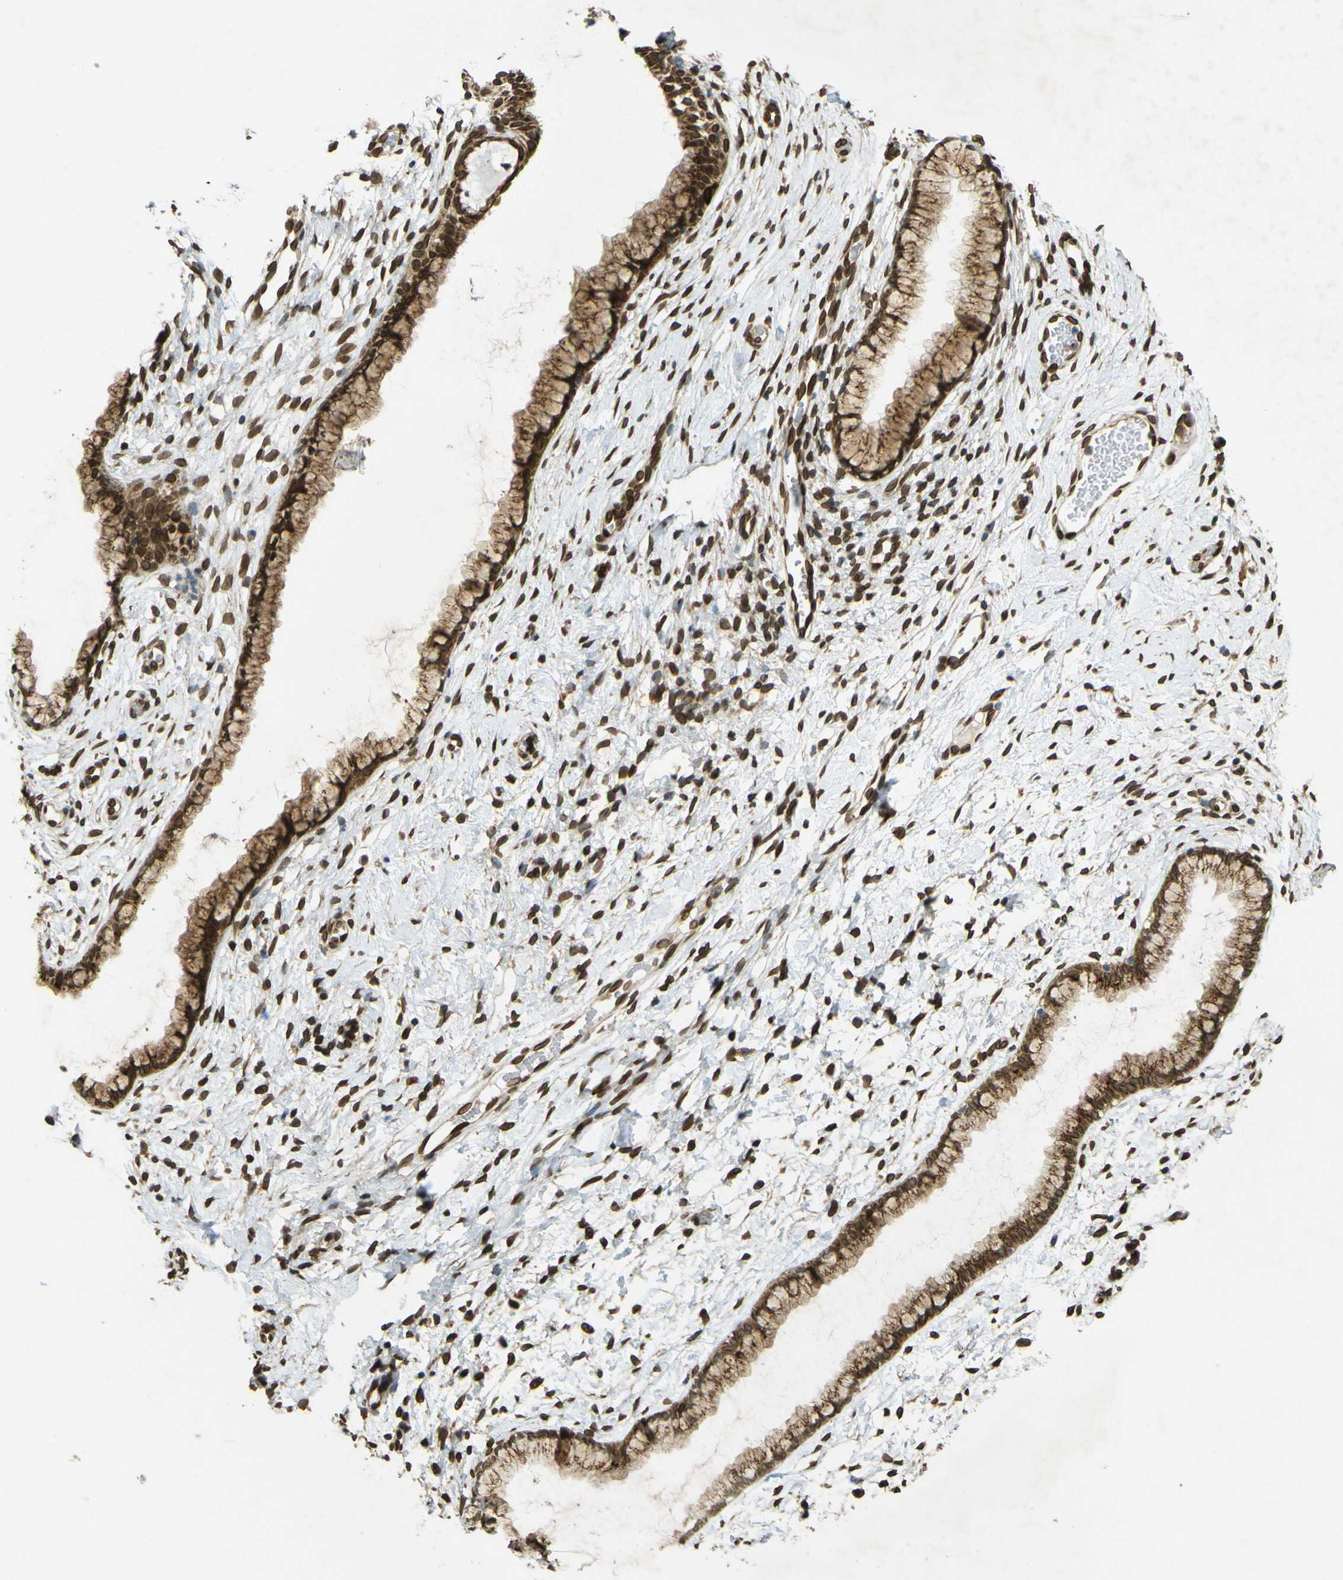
{"staining": {"intensity": "strong", "quantity": ">75%", "location": "cytoplasmic/membranous,nuclear"}, "tissue": "cervix", "cell_type": "Glandular cells", "image_type": "normal", "snomed": [{"axis": "morphology", "description": "Normal tissue, NOS"}, {"axis": "topography", "description": "Cervix"}], "caption": "Cervix stained for a protein displays strong cytoplasmic/membranous,nuclear positivity in glandular cells. The protein of interest is stained brown, and the nuclei are stained in blue (DAB IHC with brightfield microscopy, high magnification).", "gene": "GALNT1", "patient": {"sex": "female", "age": 65}}